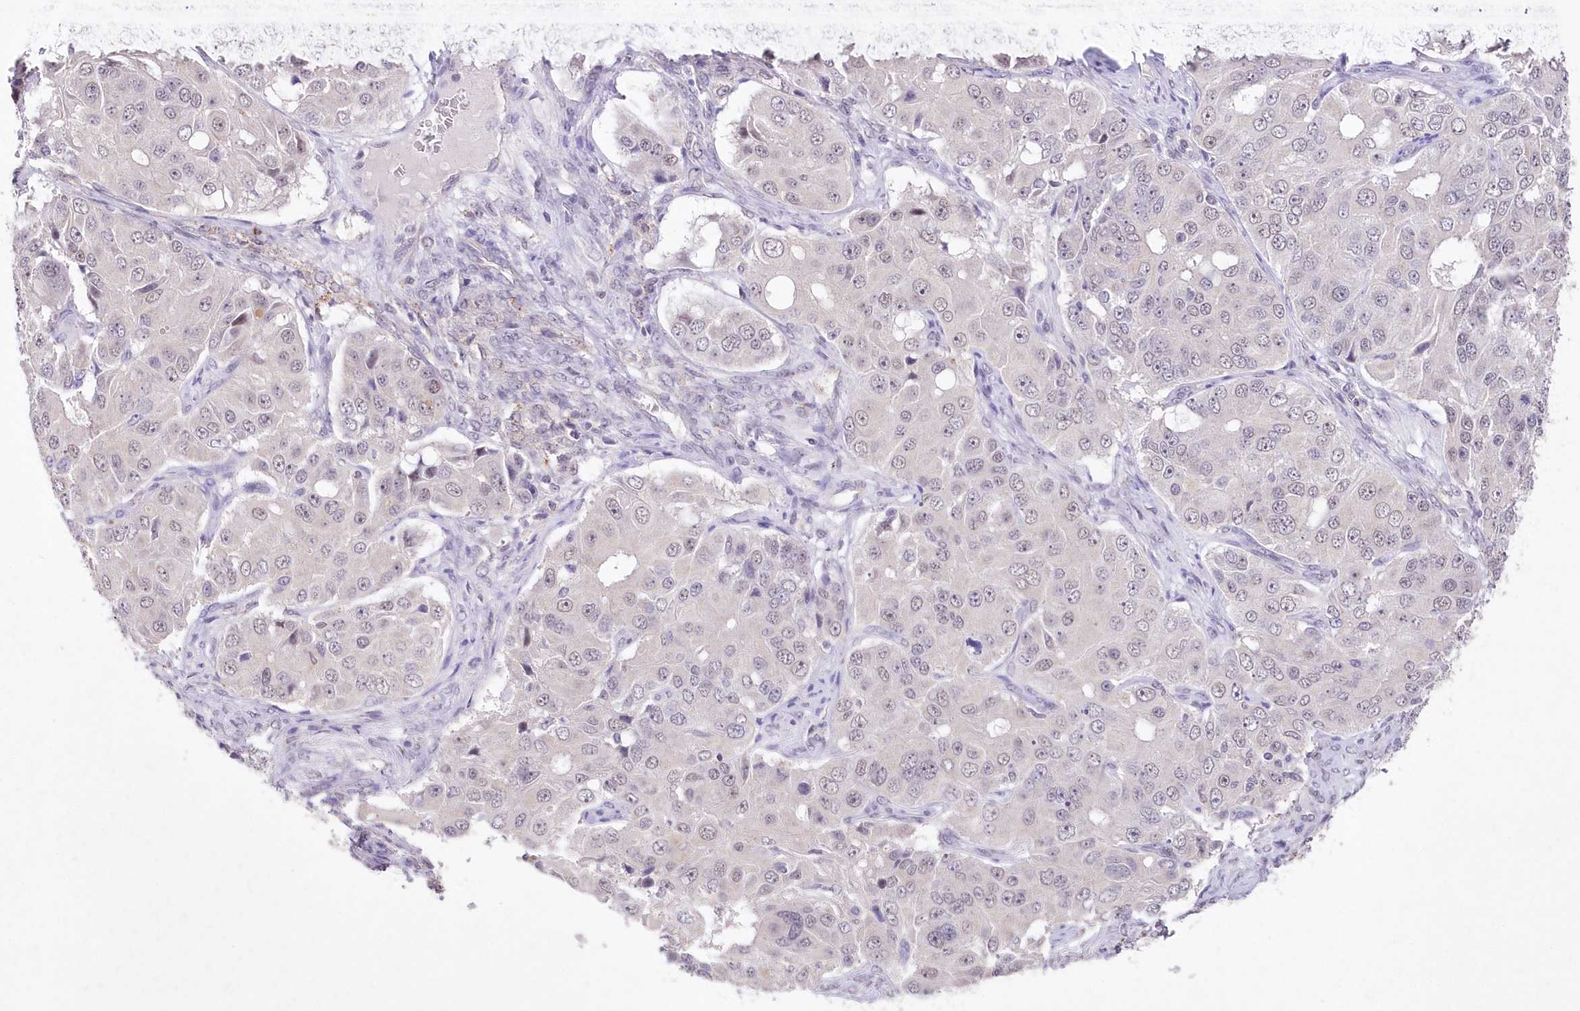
{"staining": {"intensity": "negative", "quantity": "none", "location": "none"}, "tissue": "ovarian cancer", "cell_type": "Tumor cells", "image_type": "cancer", "snomed": [{"axis": "morphology", "description": "Carcinoma, endometroid"}, {"axis": "topography", "description": "Ovary"}], "caption": "High magnification brightfield microscopy of ovarian cancer (endometroid carcinoma) stained with DAB (3,3'-diaminobenzidine) (brown) and counterstained with hematoxylin (blue): tumor cells show no significant expression. (DAB (3,3'-diaminobenzidine) IHC visualized using brightfield microscopy, high magnification).", "gene": "RBM27", "patient": {"sex": "female", "age": 51}}